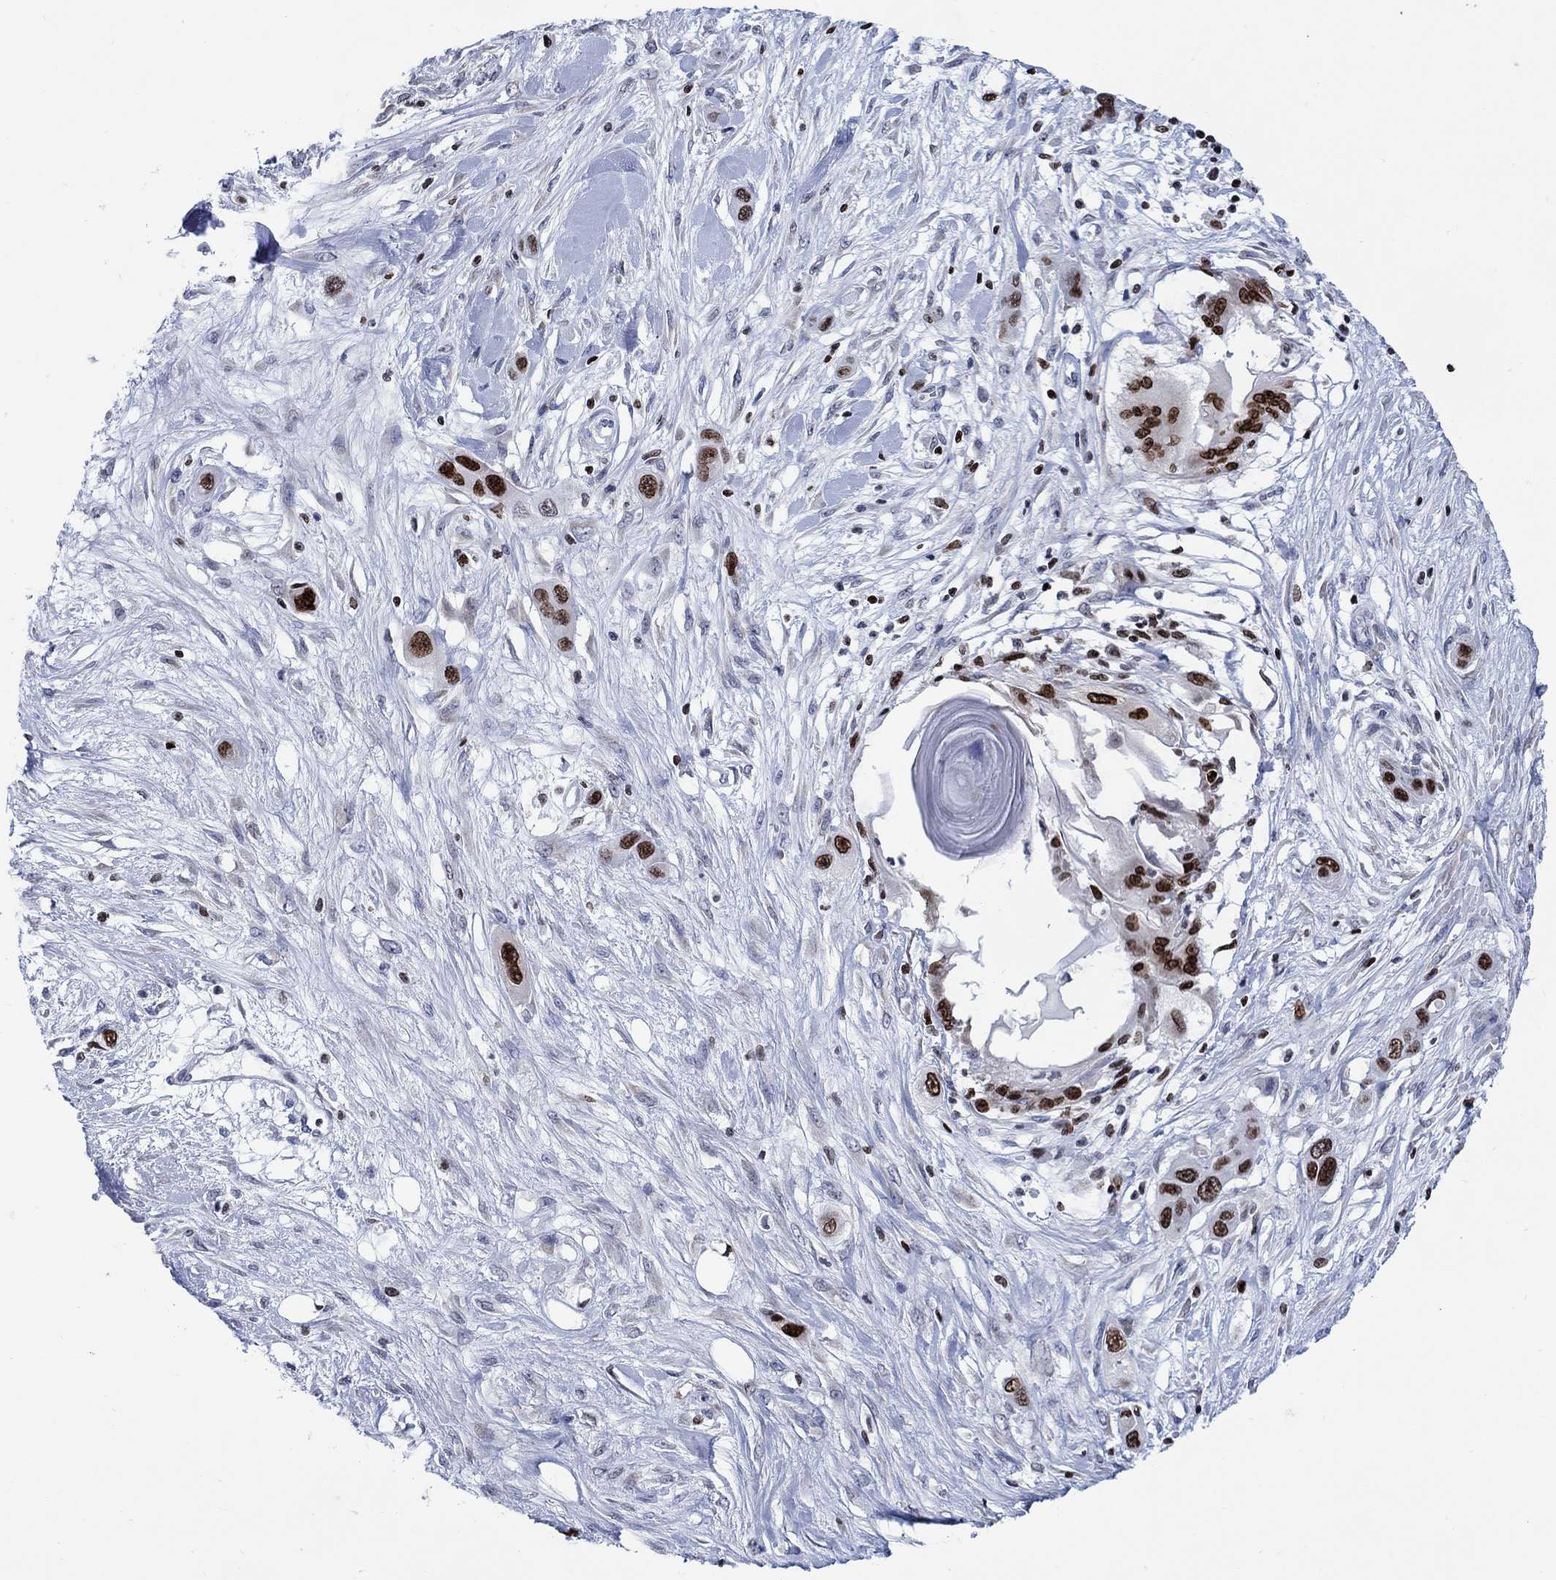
{"staining": {"intensity": "strong", "quantity": "25%-75%", "location": "nuclear"}, "tissue": "skin cancer", "cell_type": "Tumor cells", "image_type": "cancer", "snomed": [{"axis": "morphology", "description": "Squamous cell carcinoma, NOS"}, {"axis": "topography", "description": "Skin"}], "caption": "Immunohistochemical staining of skin cancer (squamous cell carcinoma) displays high levels of strong nuclear protein positivity in approximately 25%-75% of tumor cells.", "gene": "HMGA1", "patient": {"sex": "male", "age": 79}}